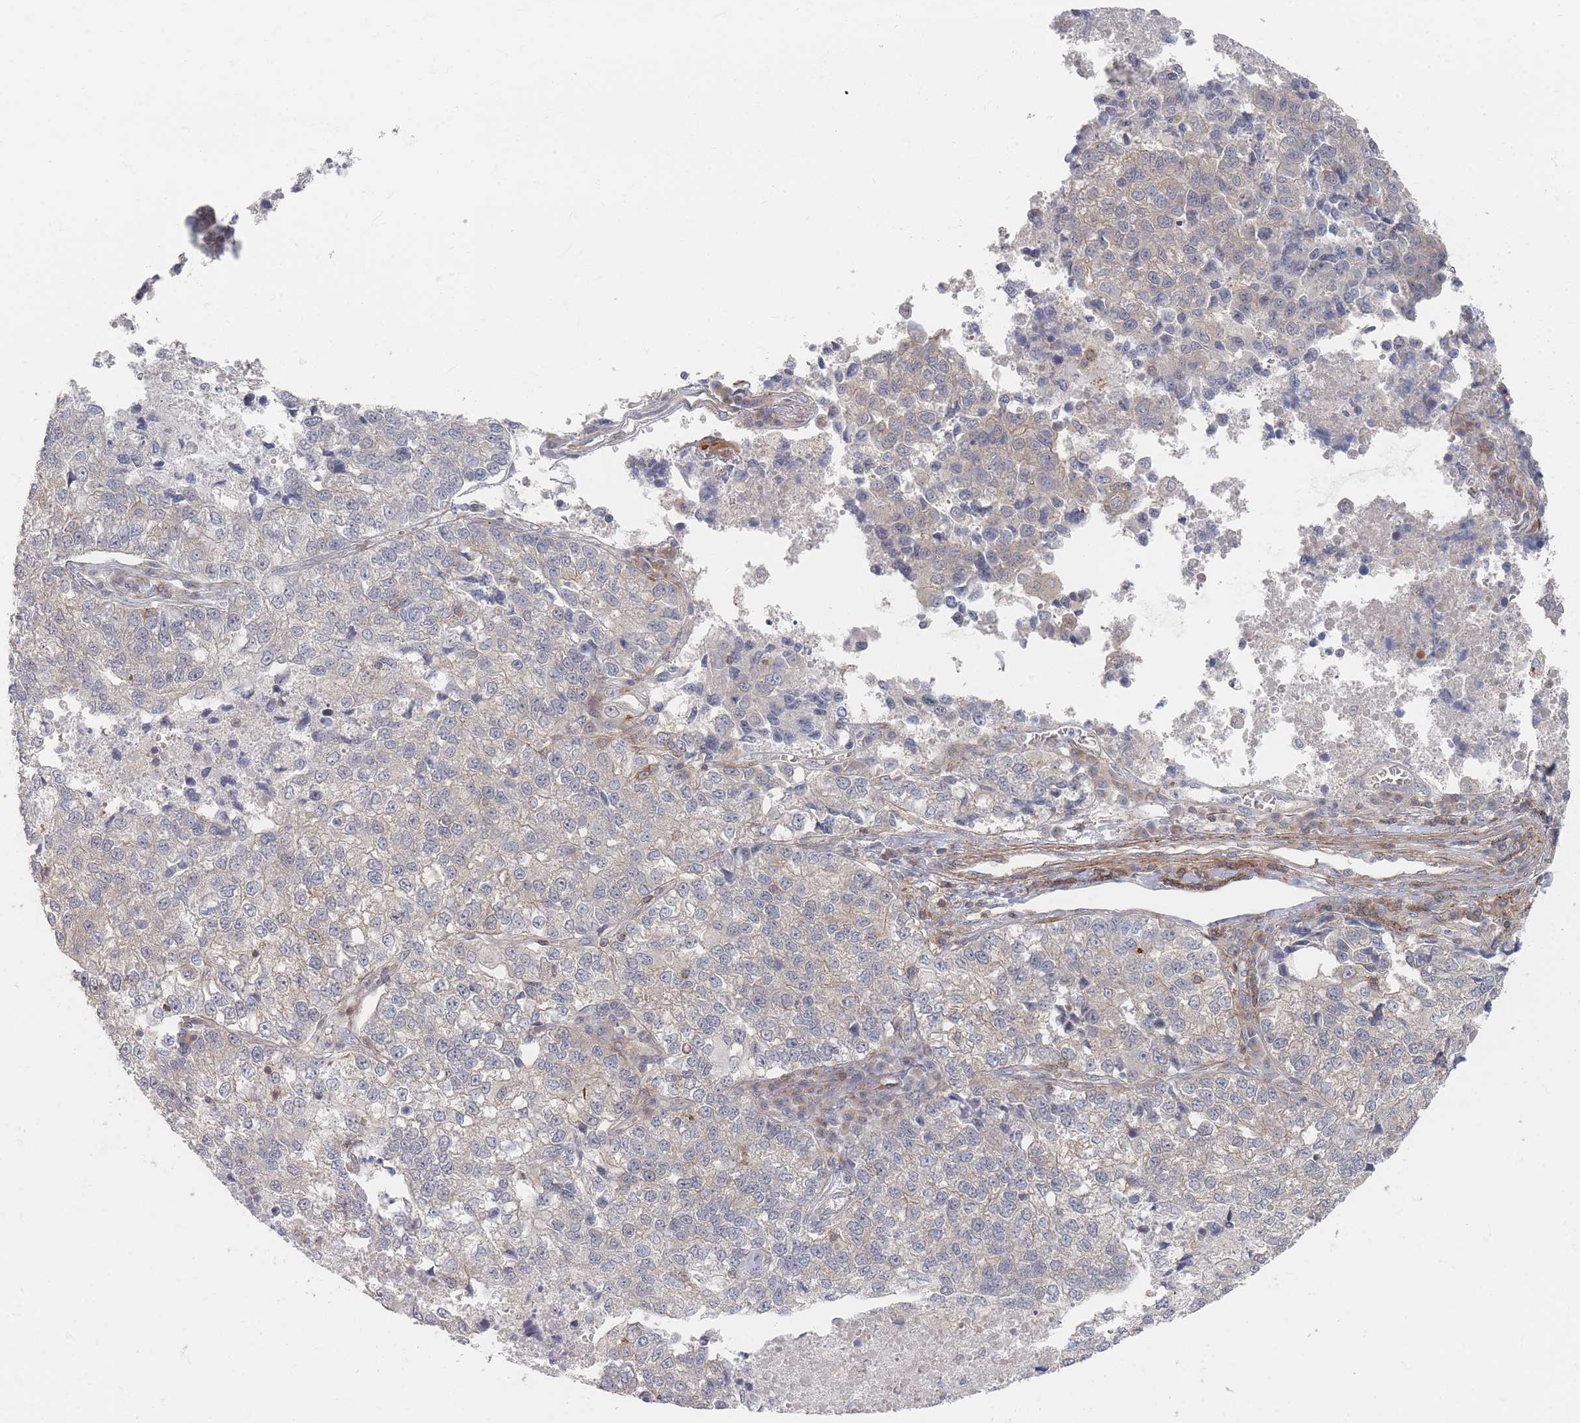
{"staining": {"intensity": "negative", "quantity": "none", "location": "none"}, "tissue": "lung cancer", "cell_type": "Tumor cells", "image_type": "cancer", "snomed": [{"axis": "morphology", "description": "Adenocarcinoma, NOS"}, {"axis": "topography", "description": "Lung"}], "caption": "An immunohistochemistry histopathology image of adenocarcinoma (lung) is shown. There is no staining in tumor cells of adenocarcinoma (lung).", "gene": "ZNF852", "patient": {"sex": "male", "age": 49}}